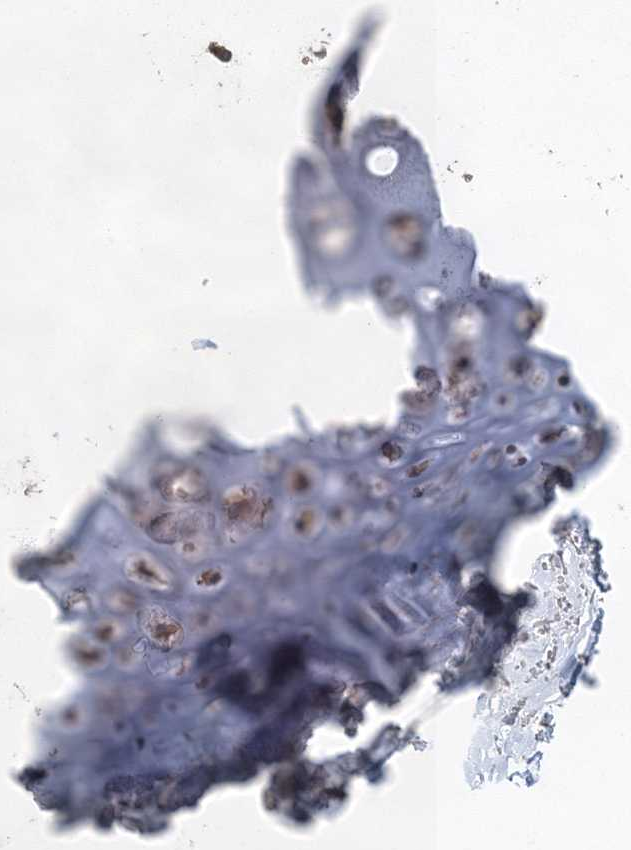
{"staining": {"intensity": "negative", "quantity": "none", "location": "none"}, "tissue": "adipose tissue", "cell_type": "Adipocytes", "image_type": "normal", "snomed": [{"axis": "morphology", "description": "Normal tissue, NOS"}, {"axis": "topography", "description": "Lymph node"}, {"axis": "topography", "description": "Bronchus"}], "caption": "A histopathology image of adipose tissue stained for a protein demonstrates no brown staining in adipocytes. (DAB (3,3'-diaminobenzidine) immunohistochemistry with hematoxylin counter stain).", "gene": "UIMC1", "patient": {"sex": "male", "age": 63}}